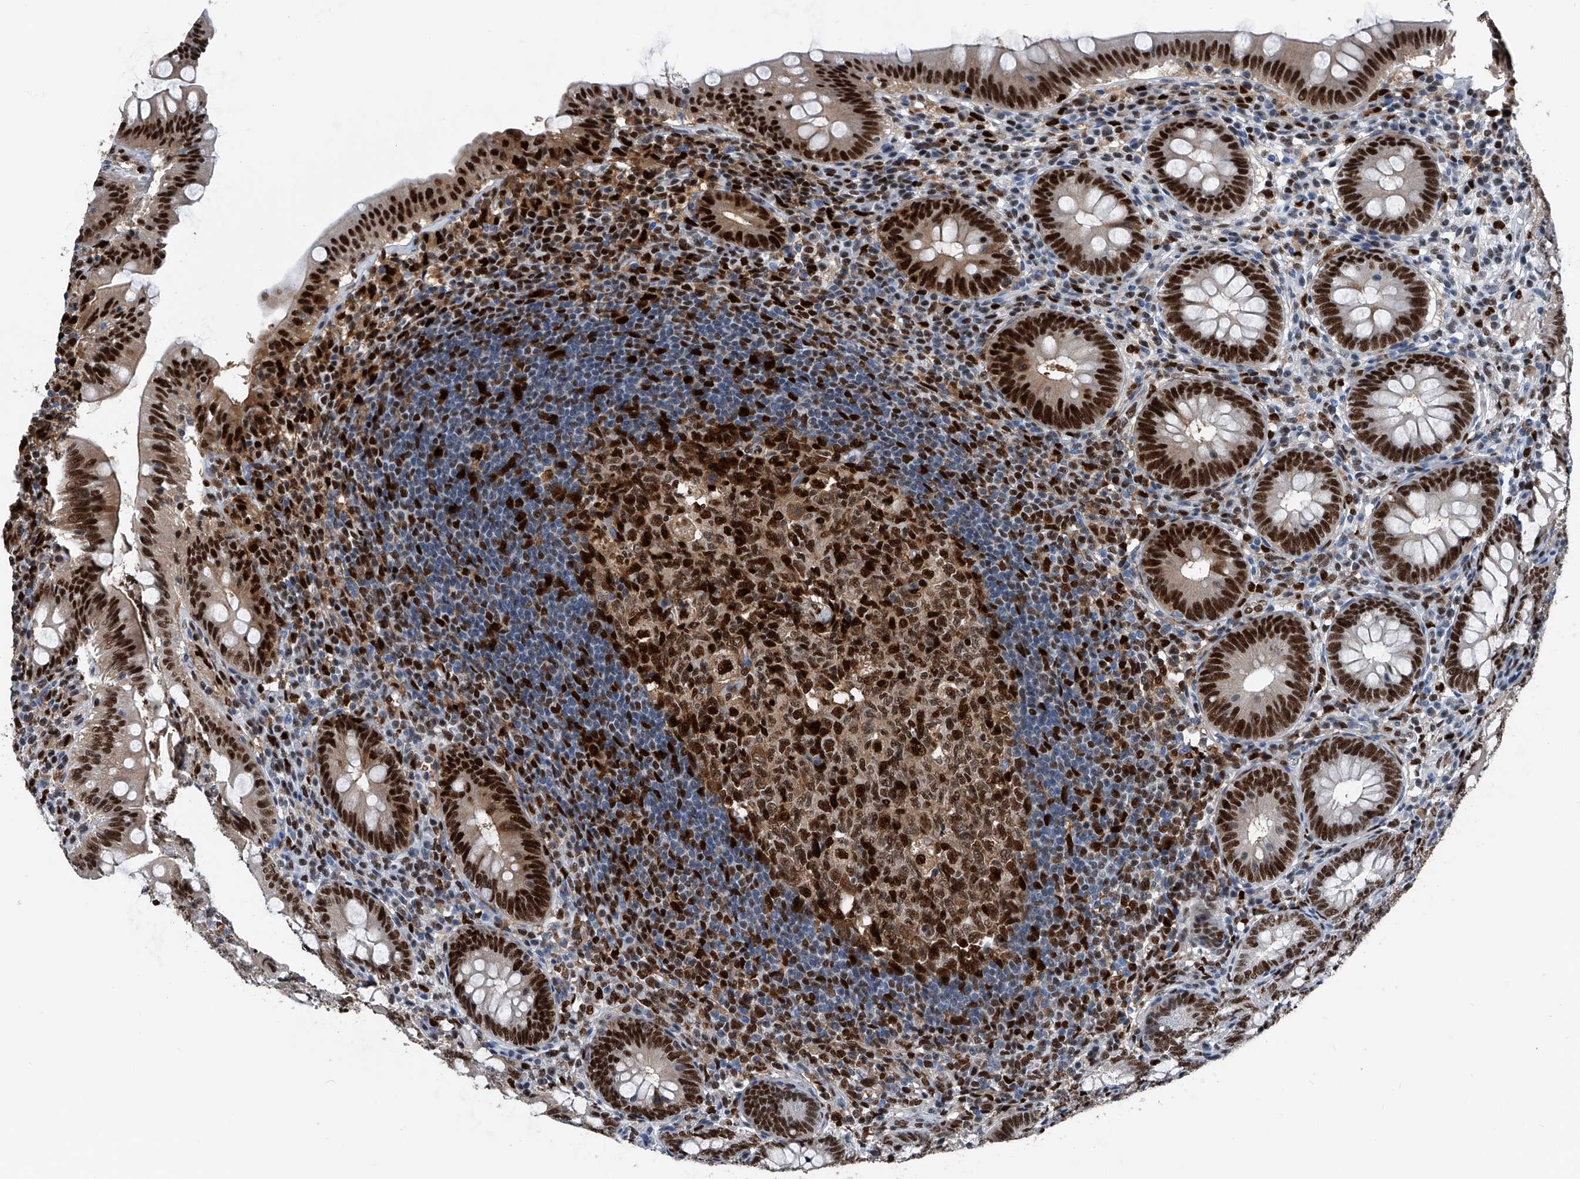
{"staining": {"intensity": "strong", "quantity": ">75%", "location": "nuclear"}, "tissue": "appendix", "cell_type": "Glandular cells", "image_type": "normal", "snomed": [{"axis": "morphology", "description": "Normal tissue, NOS"}, {"axis": "topography", "description": "Appendix"}], "caption": "This image shows normal appendix stained with immunohistochemistry (IHC) to label a protein in brown. The nuclear of glandular cells show strong positivity for the protein. Nuclei are counter-stained blue.", "gene": "FKBP5", "patient": {"sex": "male", "age": 14}}